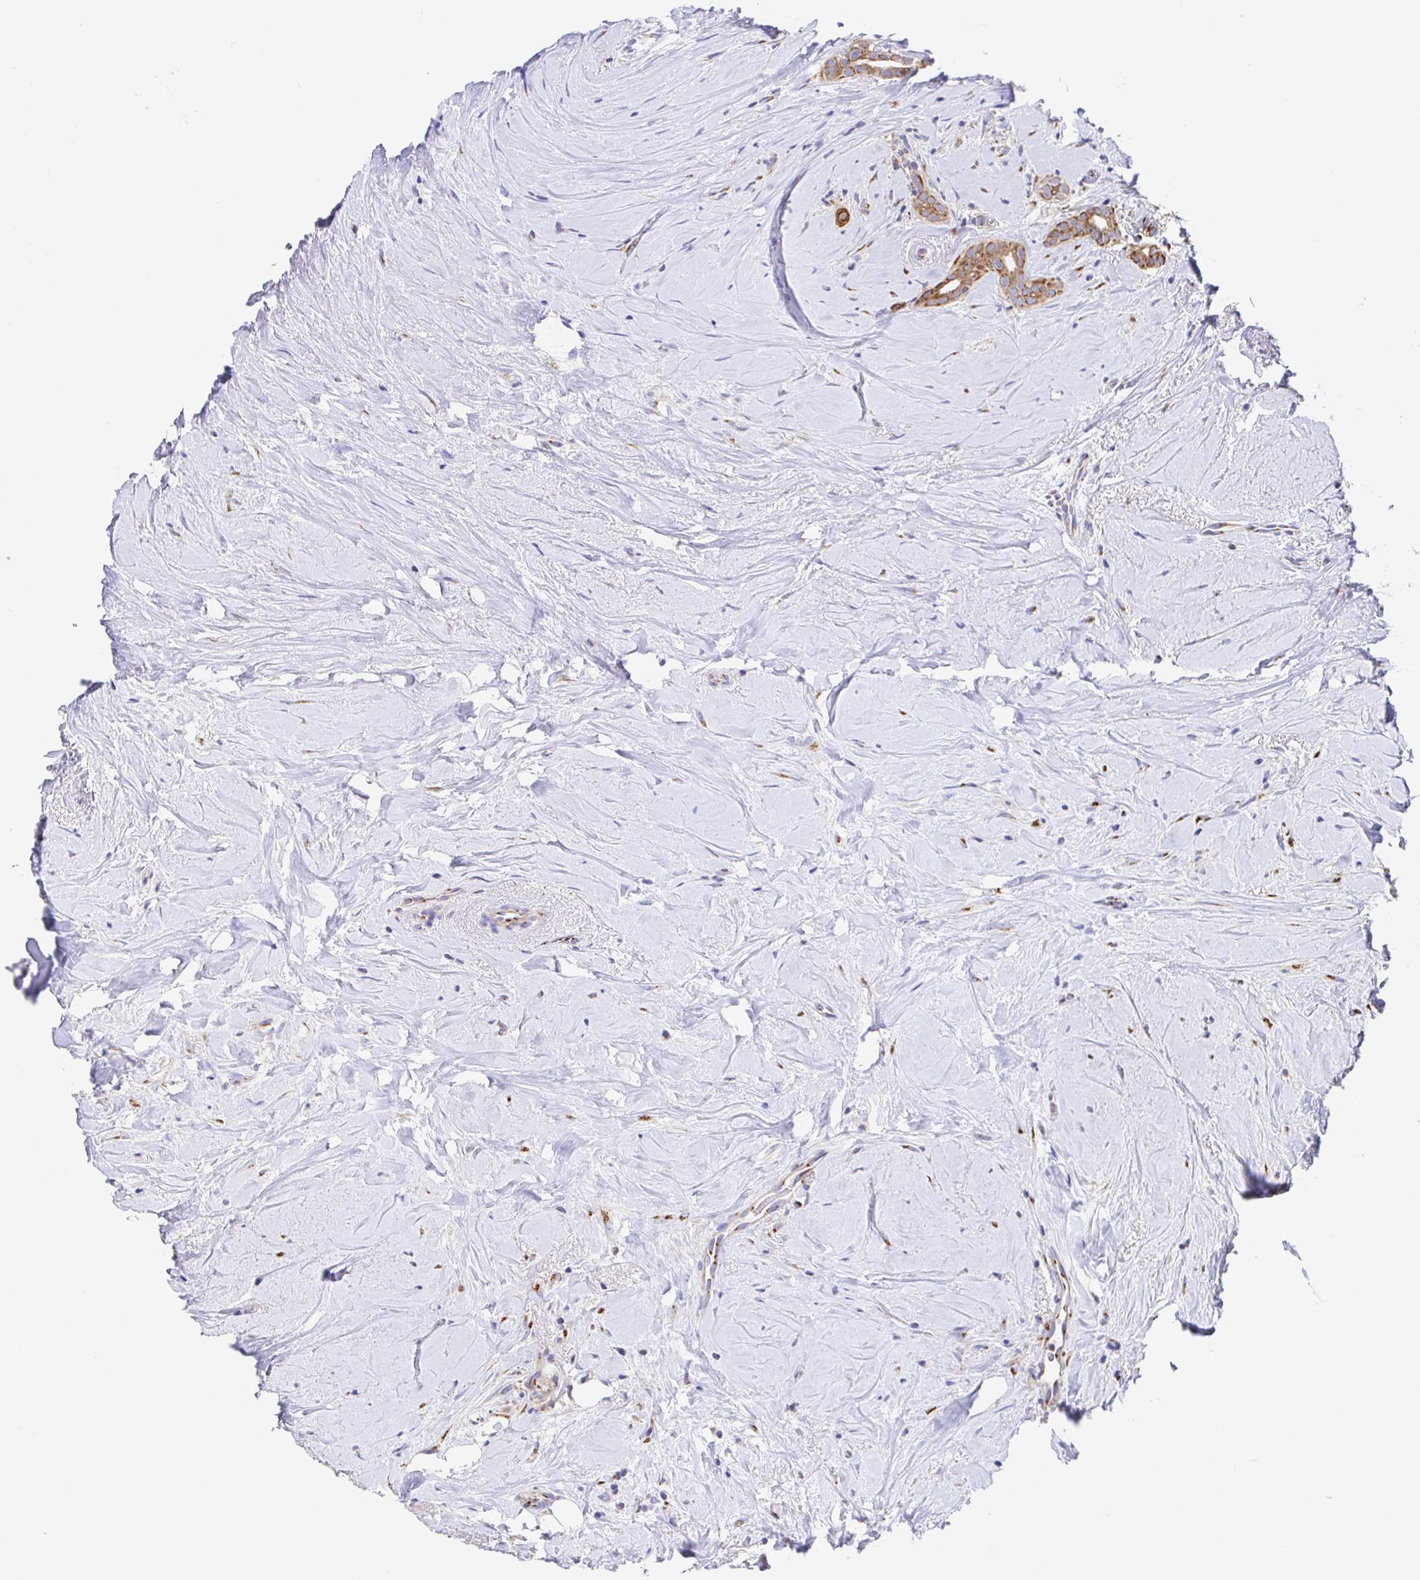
{"staining": {"intensity": "moderate", "quantity": ">75%", "location": "cytoplasmic/membranous"}, "tissue": "breast cancer", "cell_type": "Tumor cells", "image_type": "cancer", "snomed": [{"axis": "morphology", "description": "Duct carcinoma"}, {"axis": "topography", "description": "Breast"}], "caption": "An image of breast cancer (intraductal carcinoma) stained for a protein displays moderate cytoplasmic/membranous brown staining in tumor cells. The protein of interest is stained brown, and the nuclei are stained in blue (DAB (3,3'-diaminobenzidine) IHC with brightfield microscopy, high magnification).", "gene": "GOLGA1", "patient": {"sex": "female", "age": 65}}